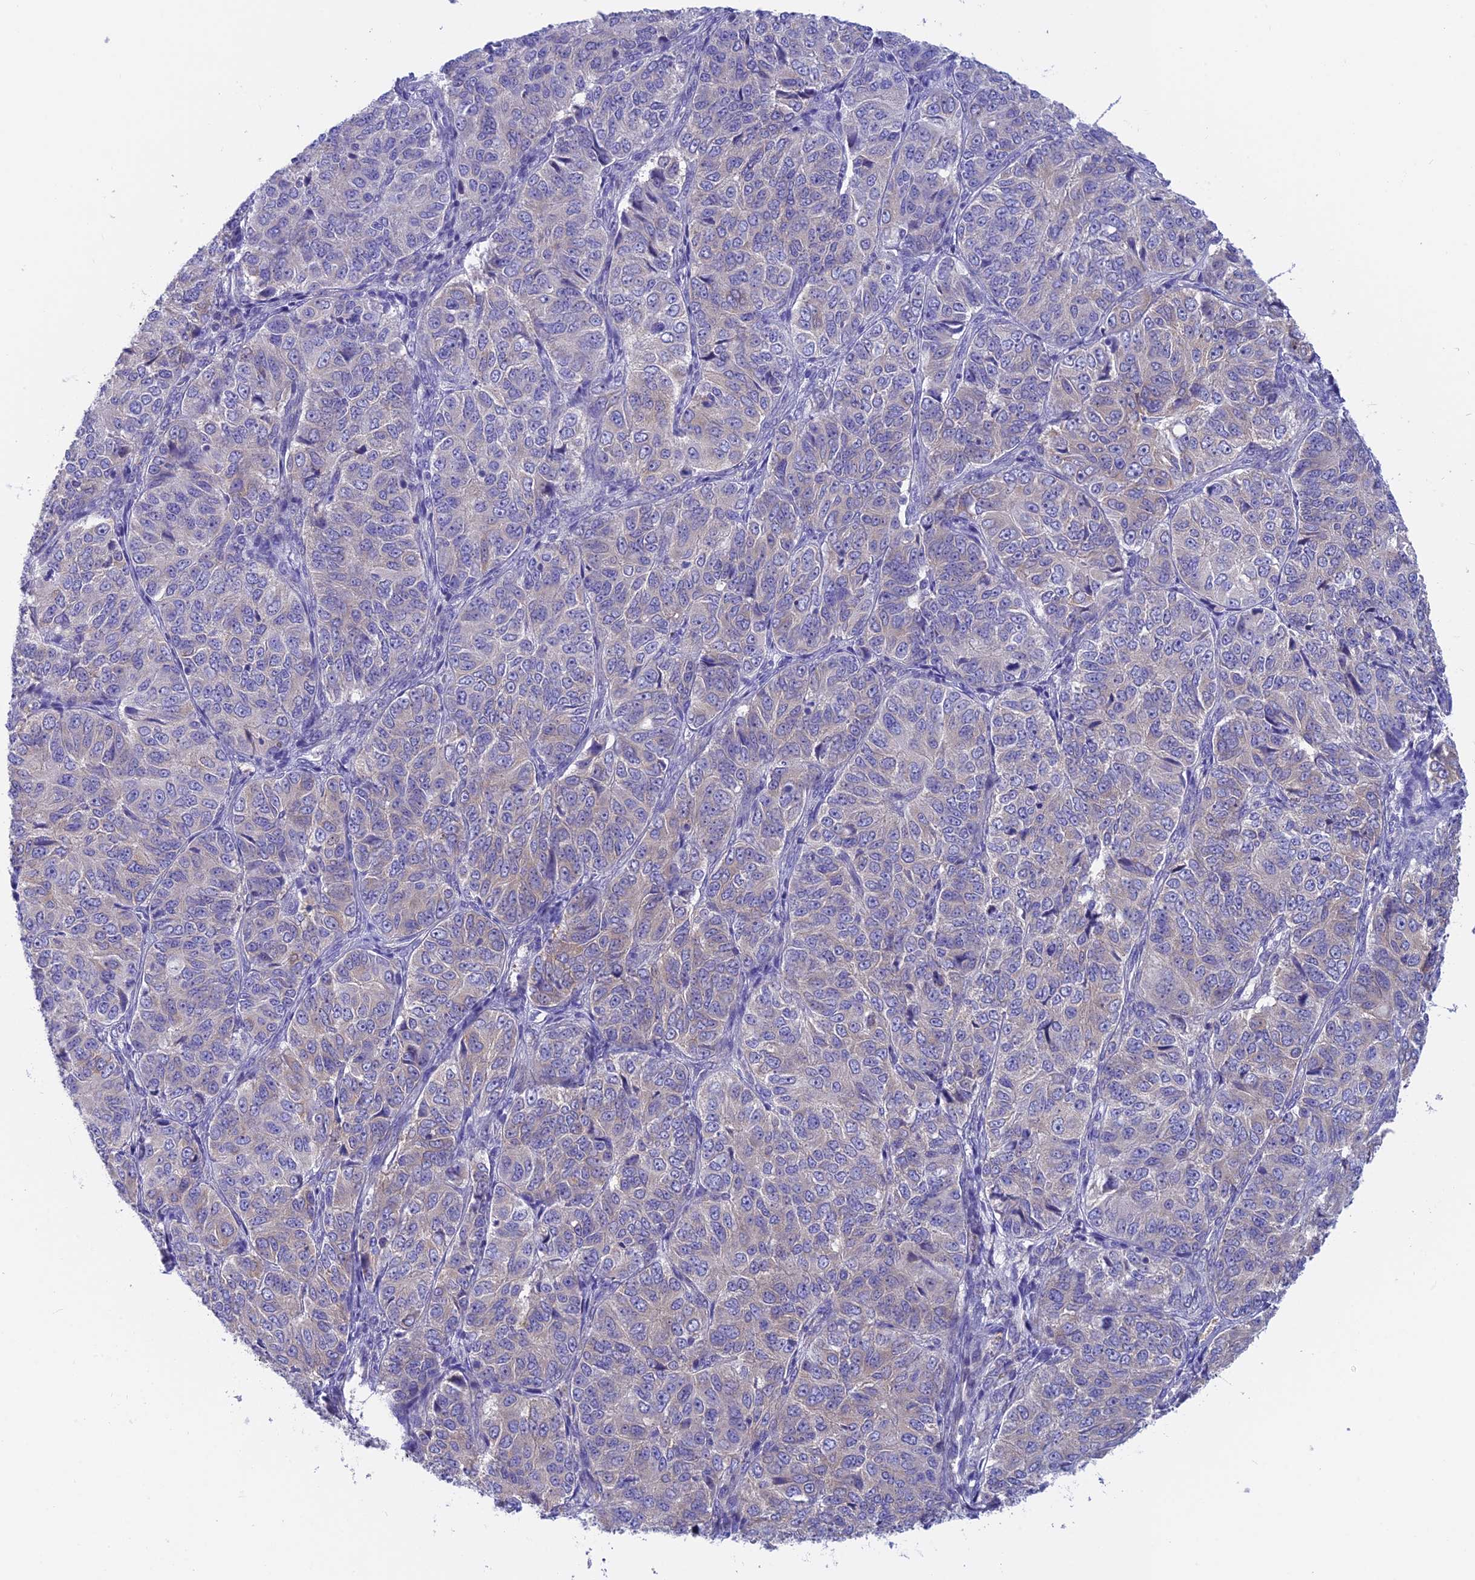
{"staining": {"intensity": "negative", "quantity": "none", "location": "none"}, "tissue": "ovarian cancer", "cell_type": "Tumor cells", "image_type": "cancer", "snomed": [{"axis": "morphology", "description": "Carcinoma, endometroid"}, {"axis": "topography", "description": "Ovary"}], "caption": "An image of ovarian cancer (endometroid carcinoma) stained for a protein shows no brown staining in tumor cells.", "gene": "LZTFL1", "patient": {"sex": "female", "age": 51}}